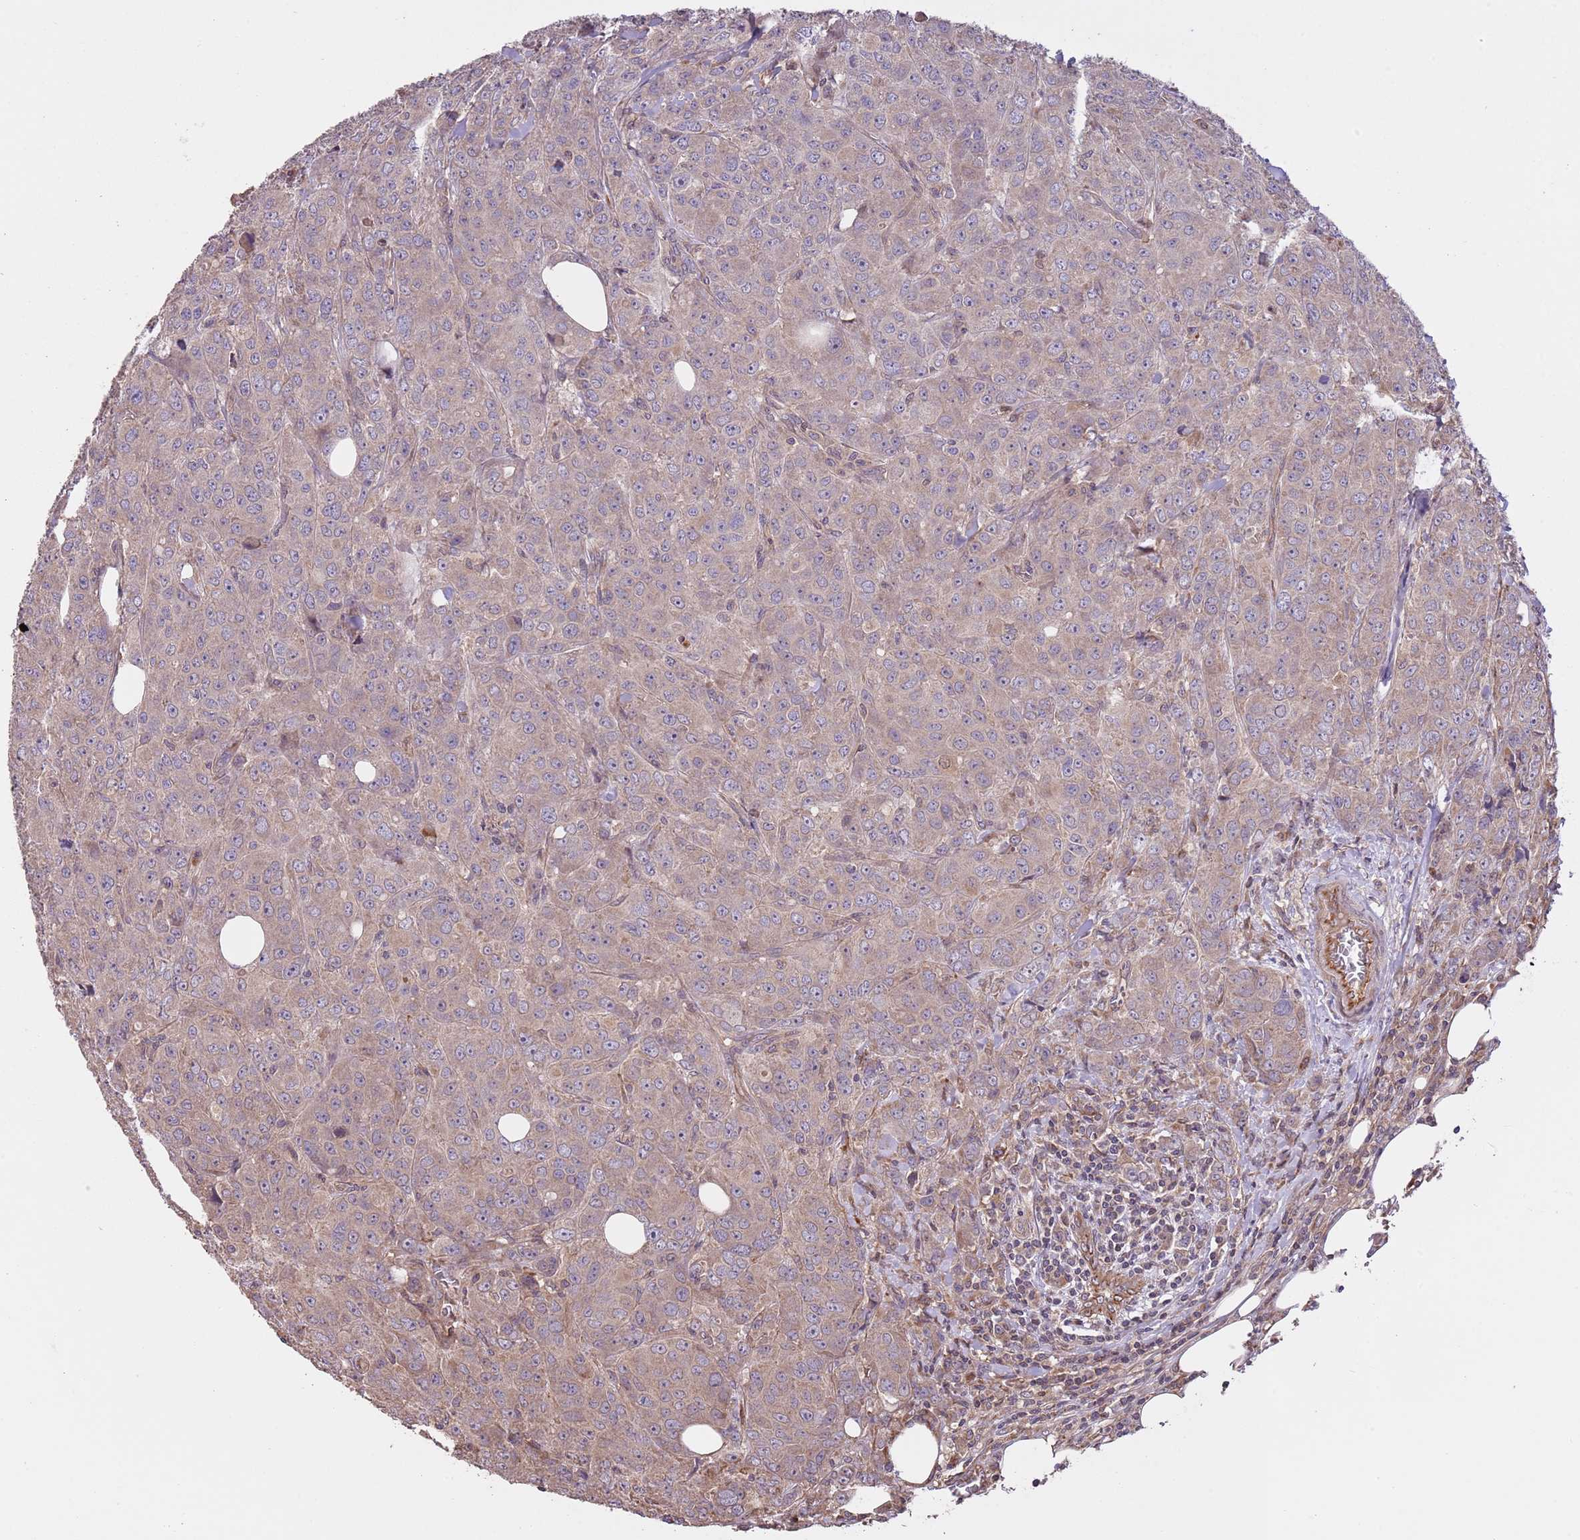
{"staining": {"intensity": "weak", "quantity": ">75%", "location": "cytoplasmic/membranous"}, "tissue": "breast cancer", "cell_type": "Tumor cells", "image_type": "cancer", "snomed": [{"axis": "morphology", "description": "Duct carcinoma"}, {"axis": "topography", "description": "Breast"}], "caption": "A brown stain labels weak cytoplasmic/membranous expression of a protein in invasive ductal carcinoma (breast) tumor cells. (DAB (3,3'-diaminobenzidine) IHC with brightfield microscopy, high magnification).", "gene": "FAM89B", "patient": {"sex": "female", "age": 43}}